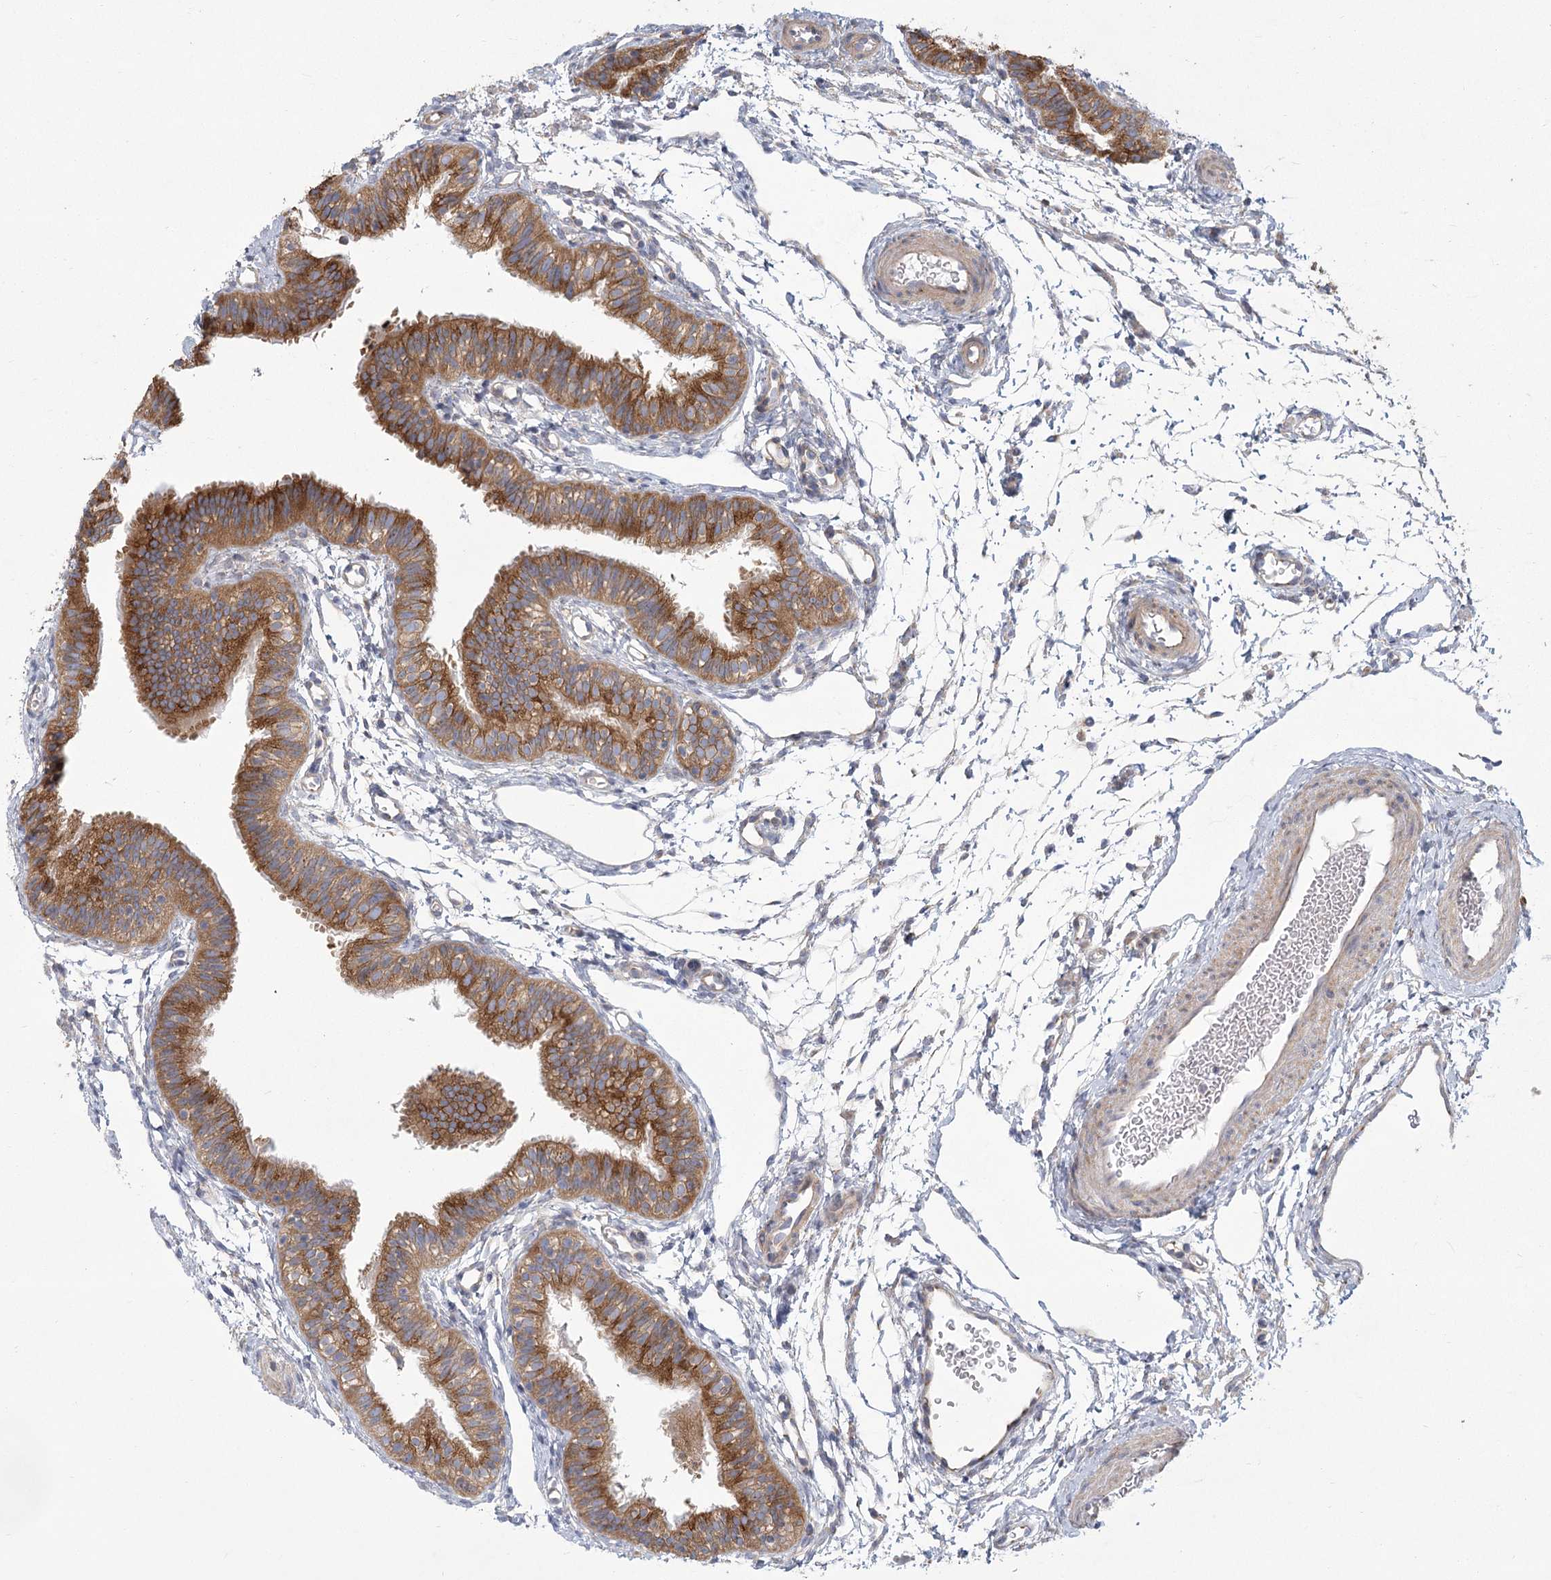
{"staining": {"intensity": "moderate", "quantity": ">75%", "location": "cytoplasmic/membranous"}, "tissue": "fallopian tube", "cell_type": "Glandular cells", "image_type": "normal", "snomed": [{"axis": "morphology", "description": "Normal tissue, NOS"}, {"axis": "topography", "description": "Fallopian tube"}], "caption": "Normal fallopian tube reveals moderate cytoplasmic/membranous positivity in approximately >75% of glandular cells.", "gene": "CNTLN", "patient": {"sex": "female", "age": 35}}